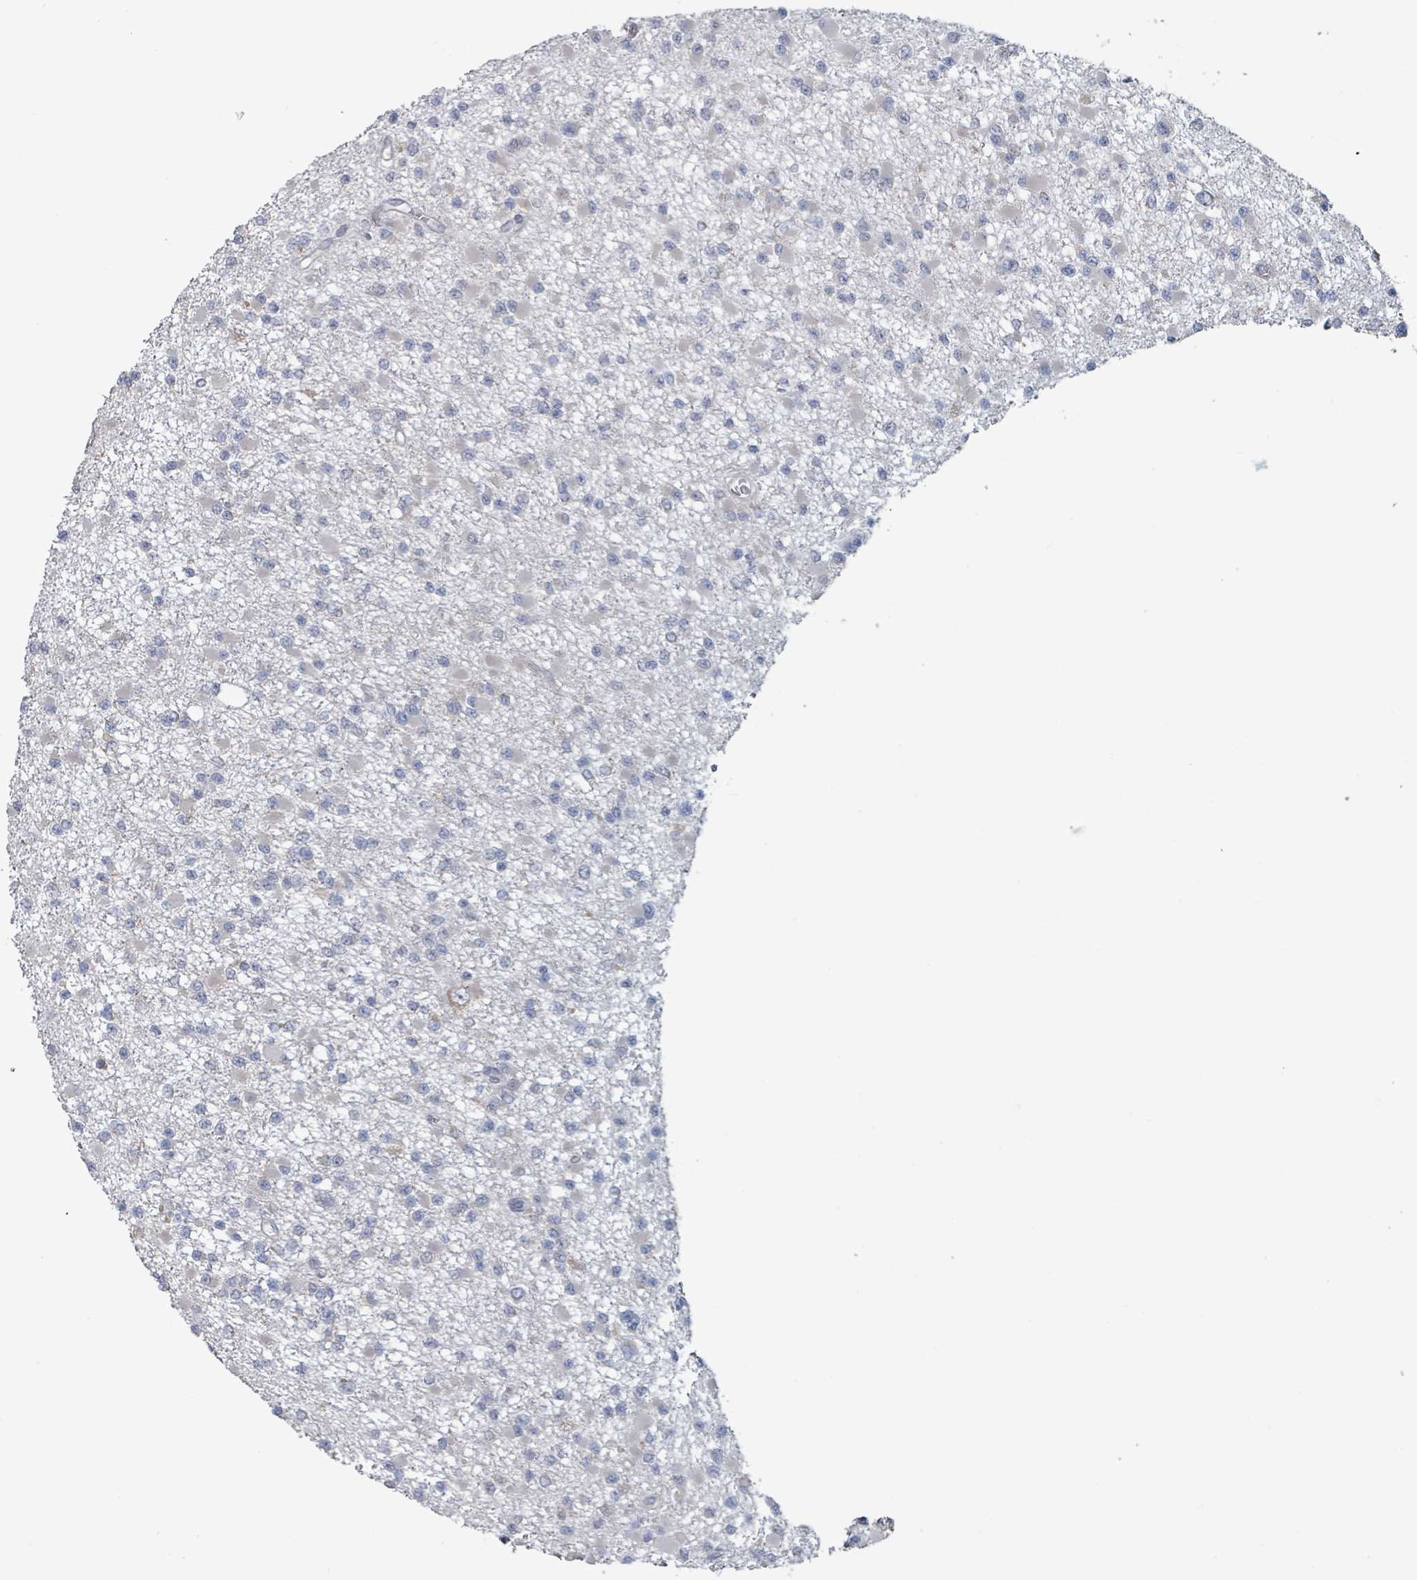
{"staining": {"intensity": "negative", "quantity": "none", "location": "none"}, "tissue": "glioma", "cell_type": "Tumor cells", "image_type": "cancer", "snomed": [{"axis": "morphology", "description": "Glioma, malignant, Low grade"}, {"axis": "topography", "description": "Brain"}], "caption": "Immunohistochemistry photomicrograph of neoplastic tissue: human malignant low-grade glioma stained with DAB exhibits no significant protein expression in tumor cells.", "gene": "RPL32", "patient": {"sex": "female", "age": 22}}